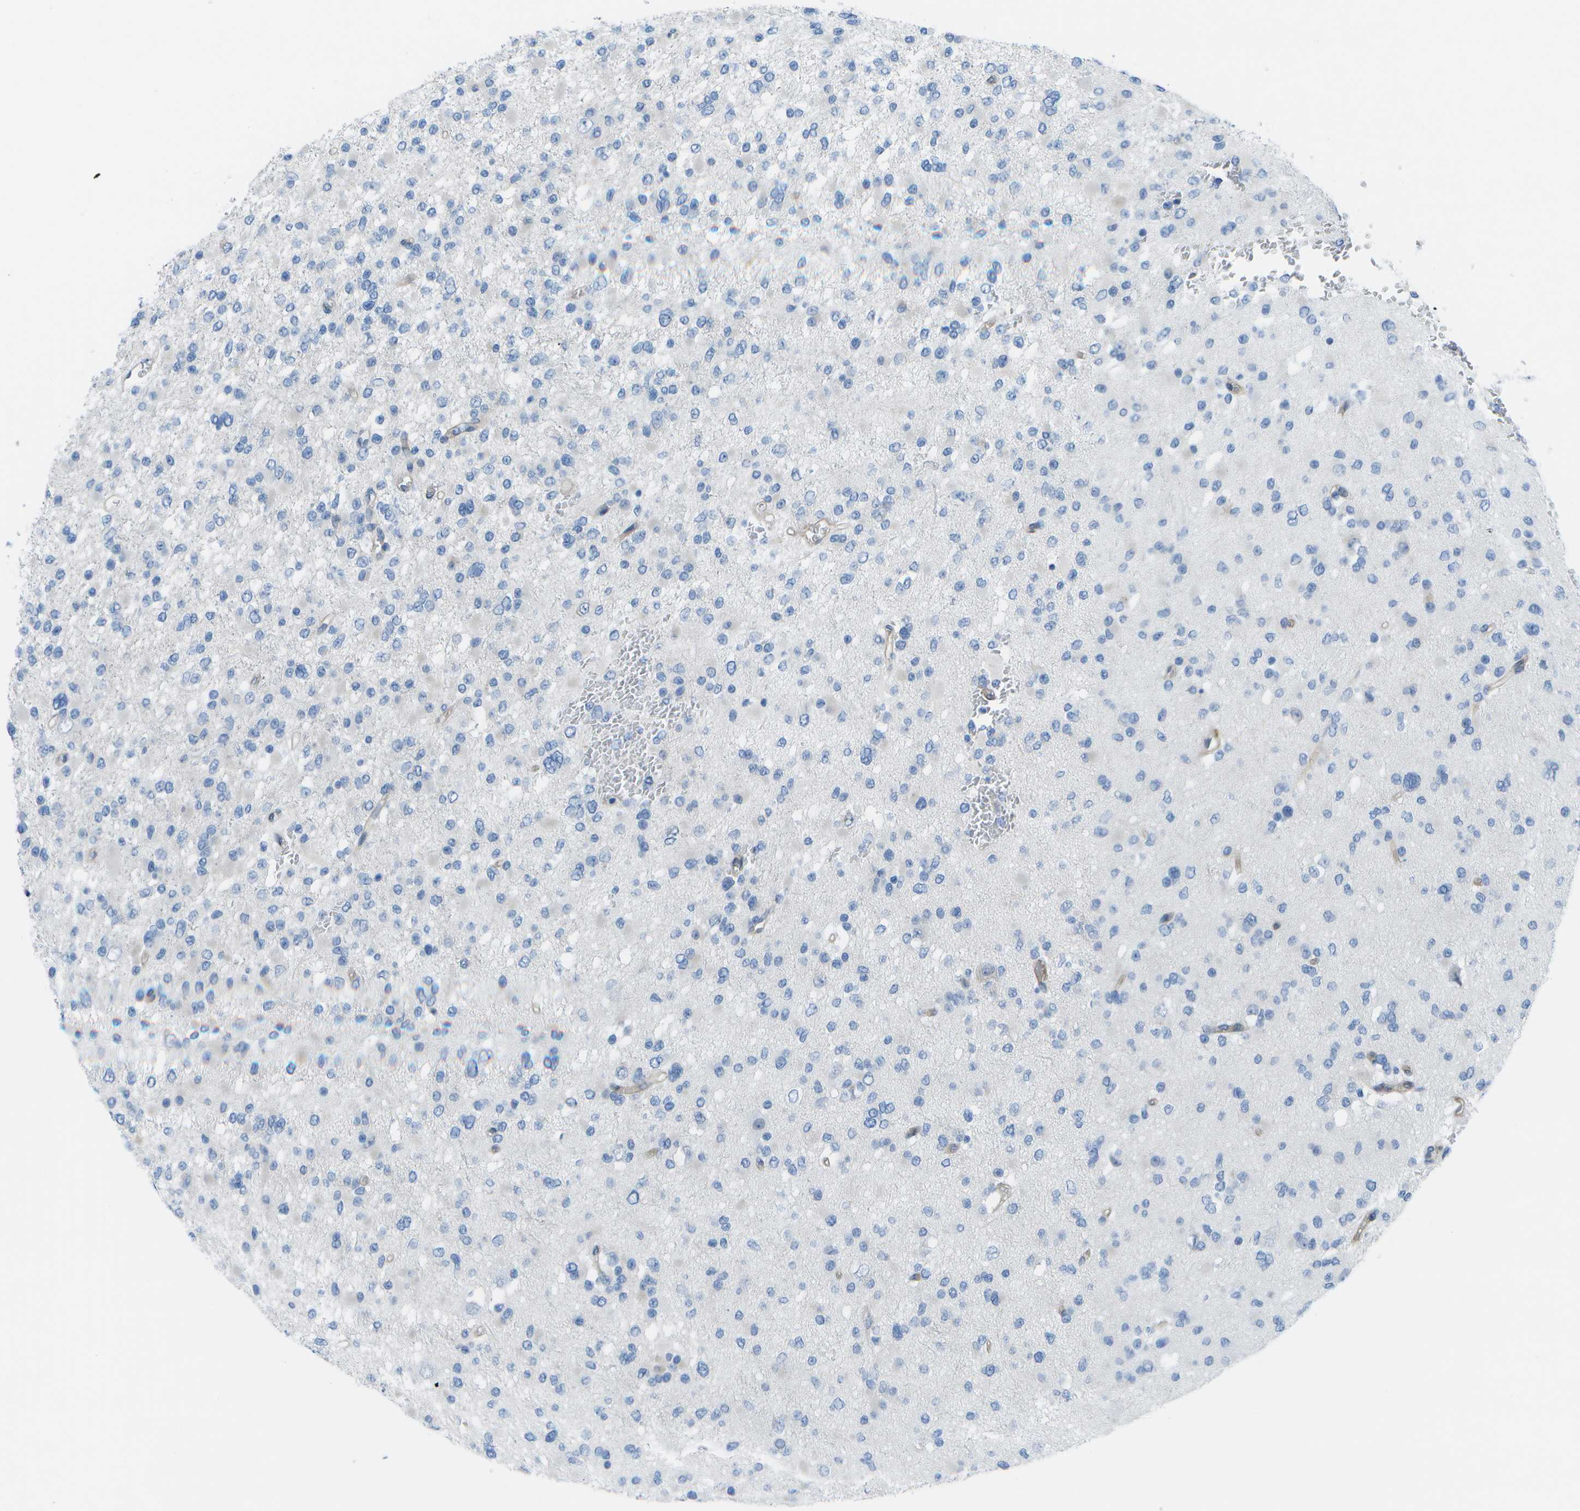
{"staining": {"intensity": "negative", "quantity": "none", "location": "none"}, "tissue": "glioma", "cell_type": "Tumor cells", "image_type": "cancer", "snomed": [{"axis": "morphology", "description": "Glioma, malignant, Low grade"}, {"axis": "topography", "description": "Brain"}], "caption": "This is an immunohistochemistry (IHC) photomicrograph of glioma. There is no positivity in tumor cells.", "gene": "SORBS3", "patient": {"sex": "female", "age": 22}}